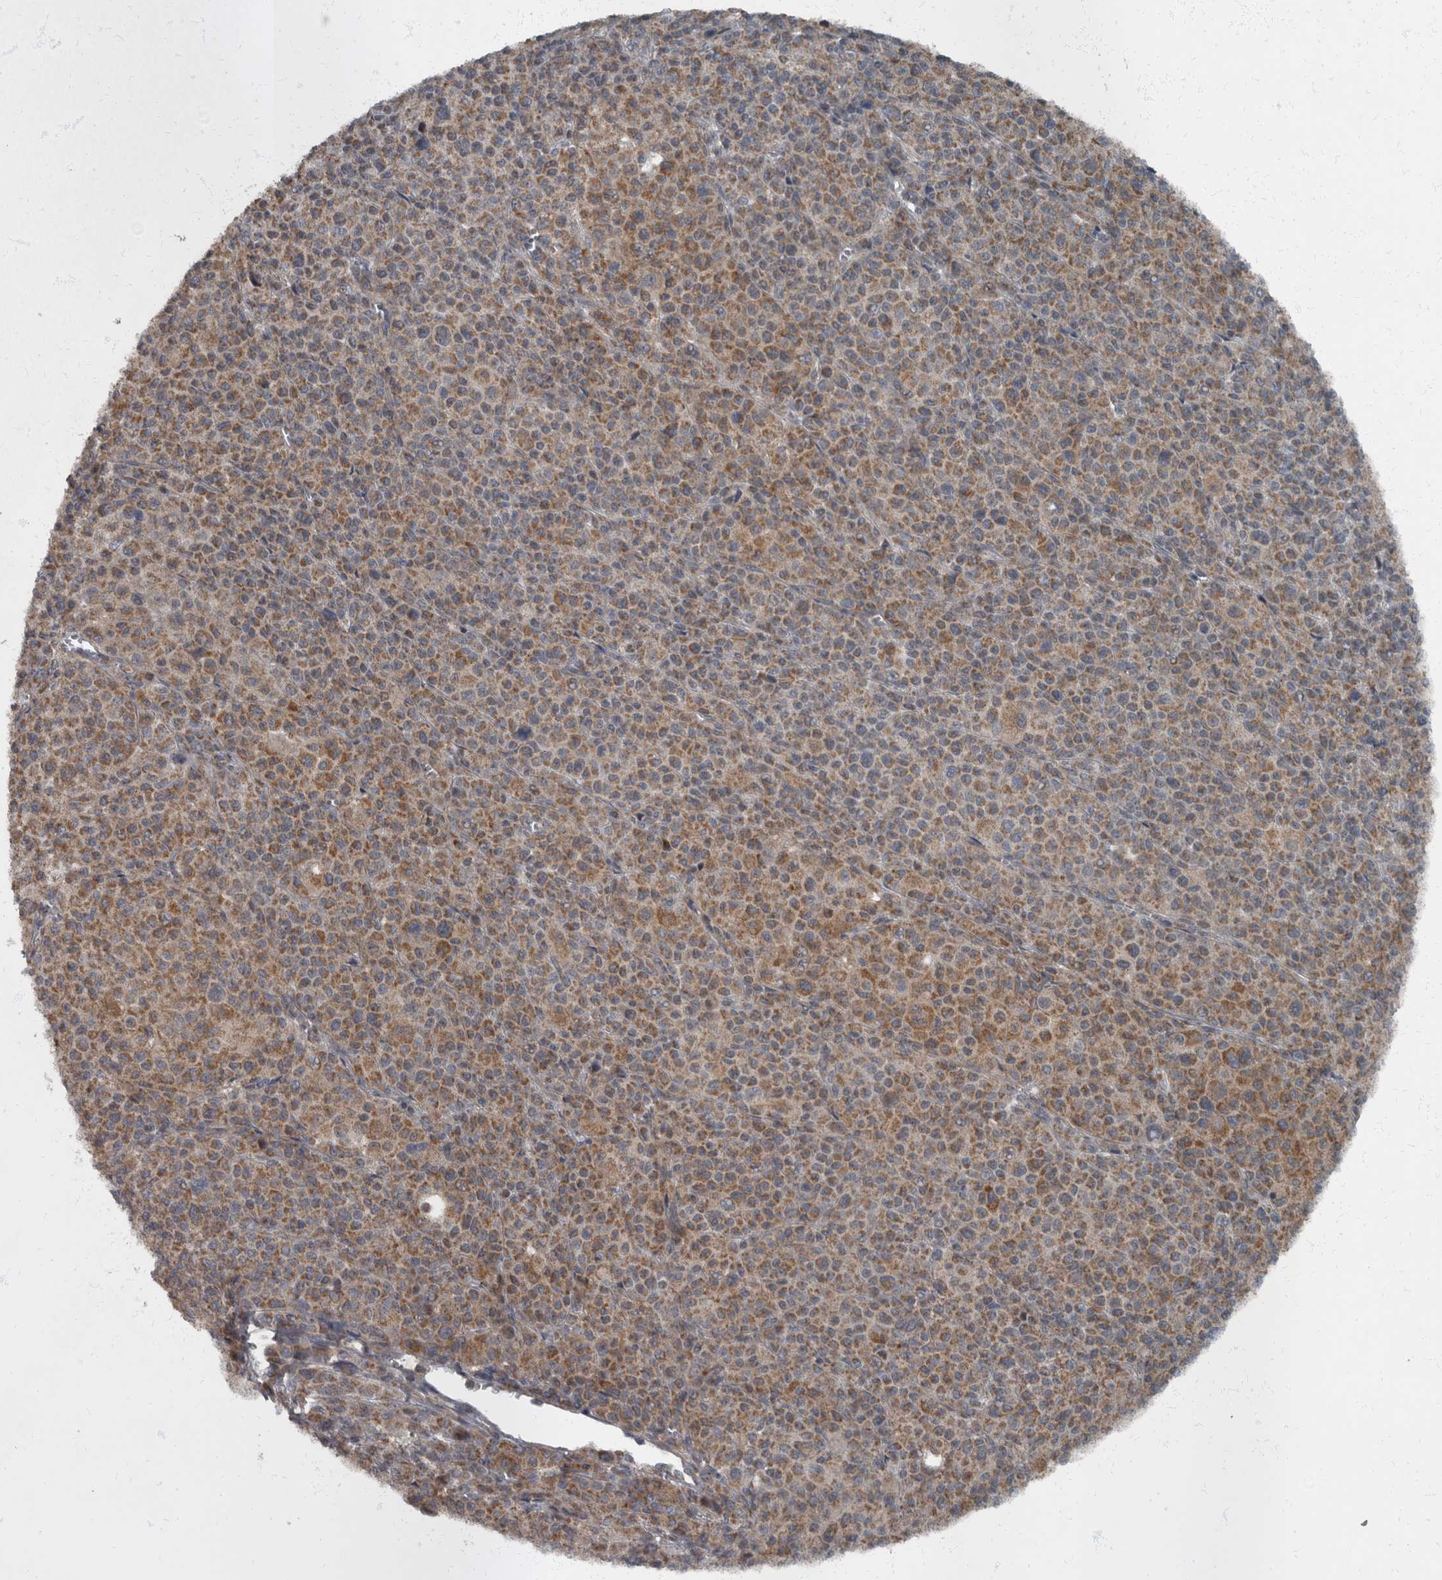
{"staining": {"intensity": "moderate", "quantity": ">75%", "location": "cytoplasmic/membranous"}, "tissue": "melanoma", "cell_type": "Tumor cells", "image_type": "cancer", "snomed": [{"axis": "morphology", "description": "Malignant melanoma, Metastatic site"}, {"axis": "topography", "description": "Skin"}], "caption": "Protein expression analysis of melanoma demonstrates moderate cytoplasmic/membranous positivity in approximately >75% of tumor cells.", "gene": "RABGGTB", "patient": {"sex": "female", "age": 74}}